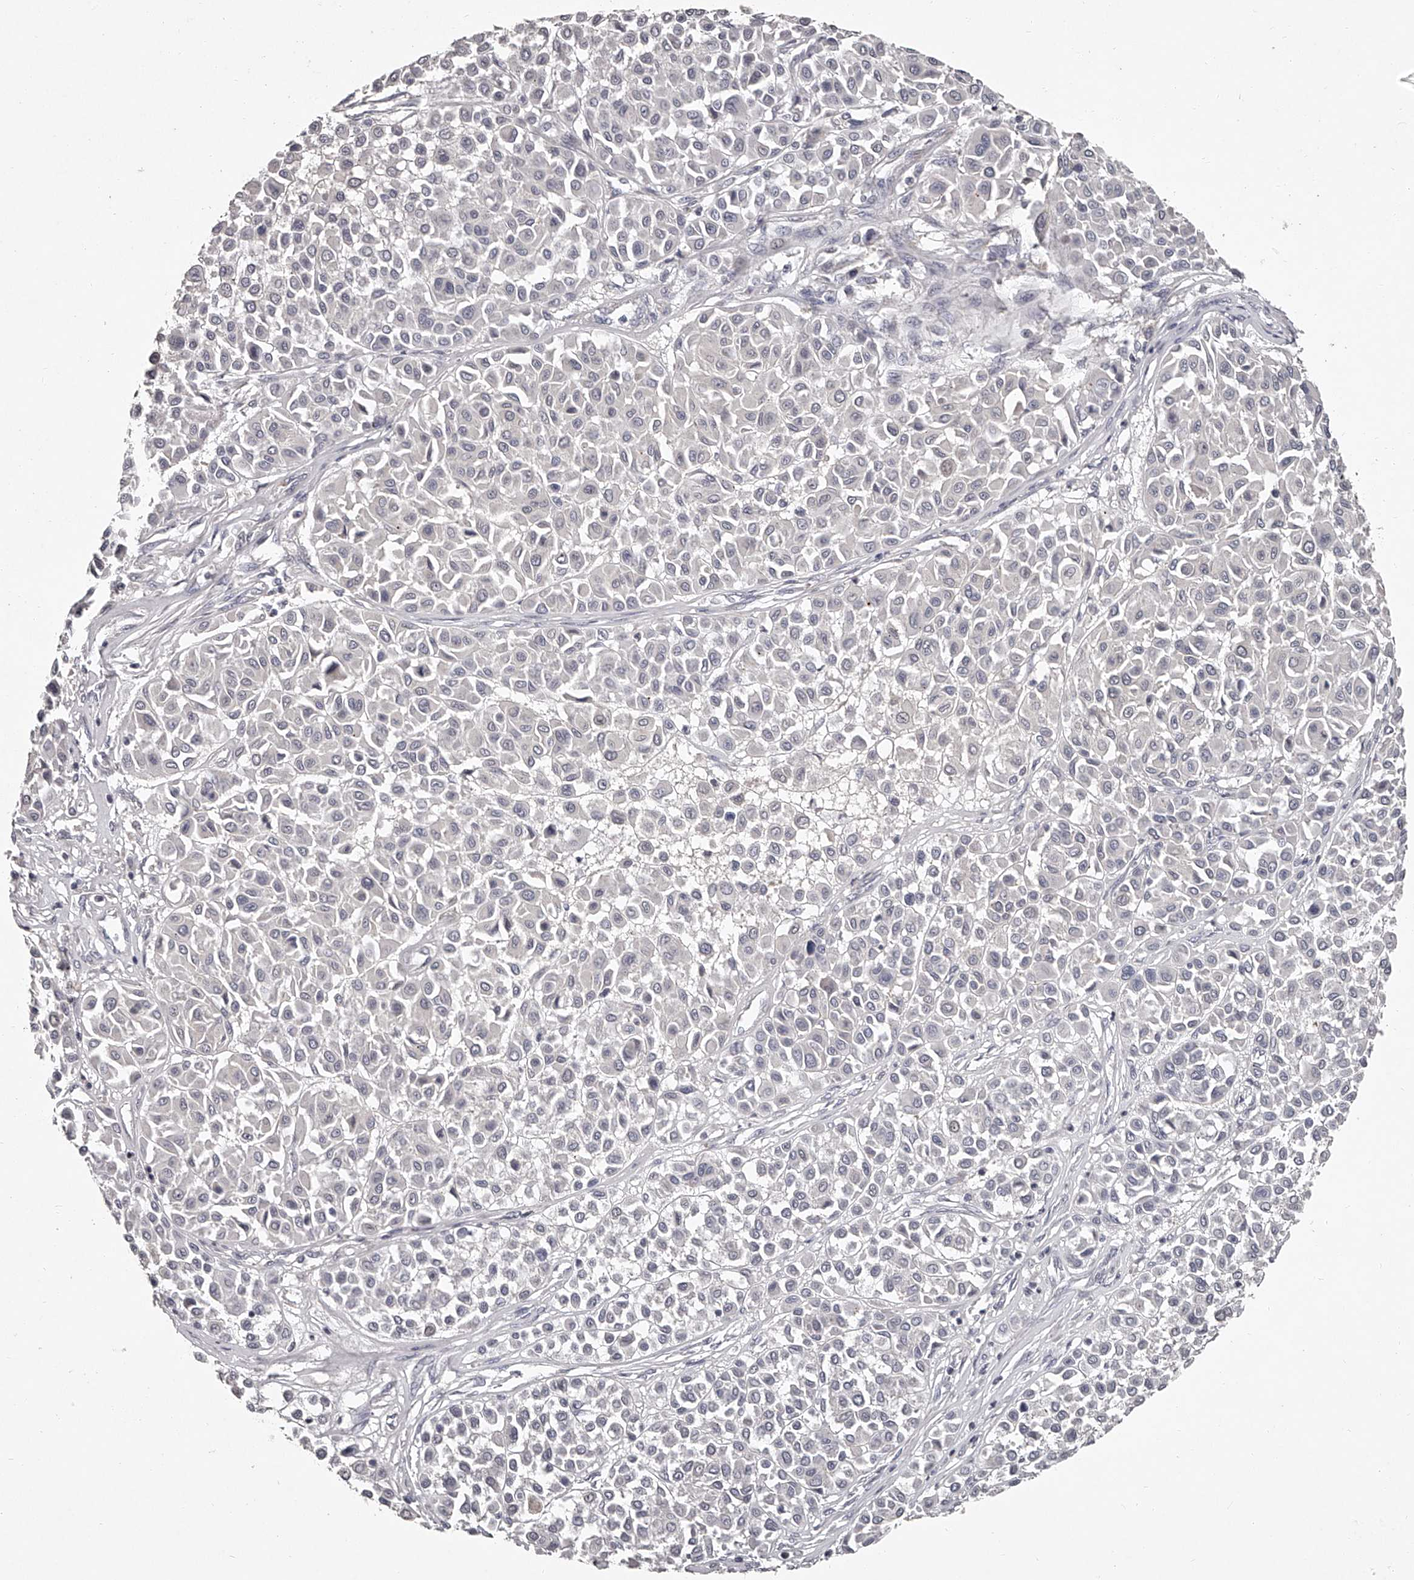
{"staining": {"intensity": "negative", "quantity": "none", "location": "none"}, "tissue": "melanoma", "cell_type": "Tumor cells", "image_type": "cancer", "snomed": [{"axis": "morphology", "description": "Malignant melanoma, Metastatic site"}, {"axis": "topography", "description": "Soft tissue"}], "caption": "The histopathology image reveals no significant positivity in tumor cells of malignant melanoma (metastatic site).", "gene": "NT5DC1", "patient": {"sex": "male", "age": 41}}